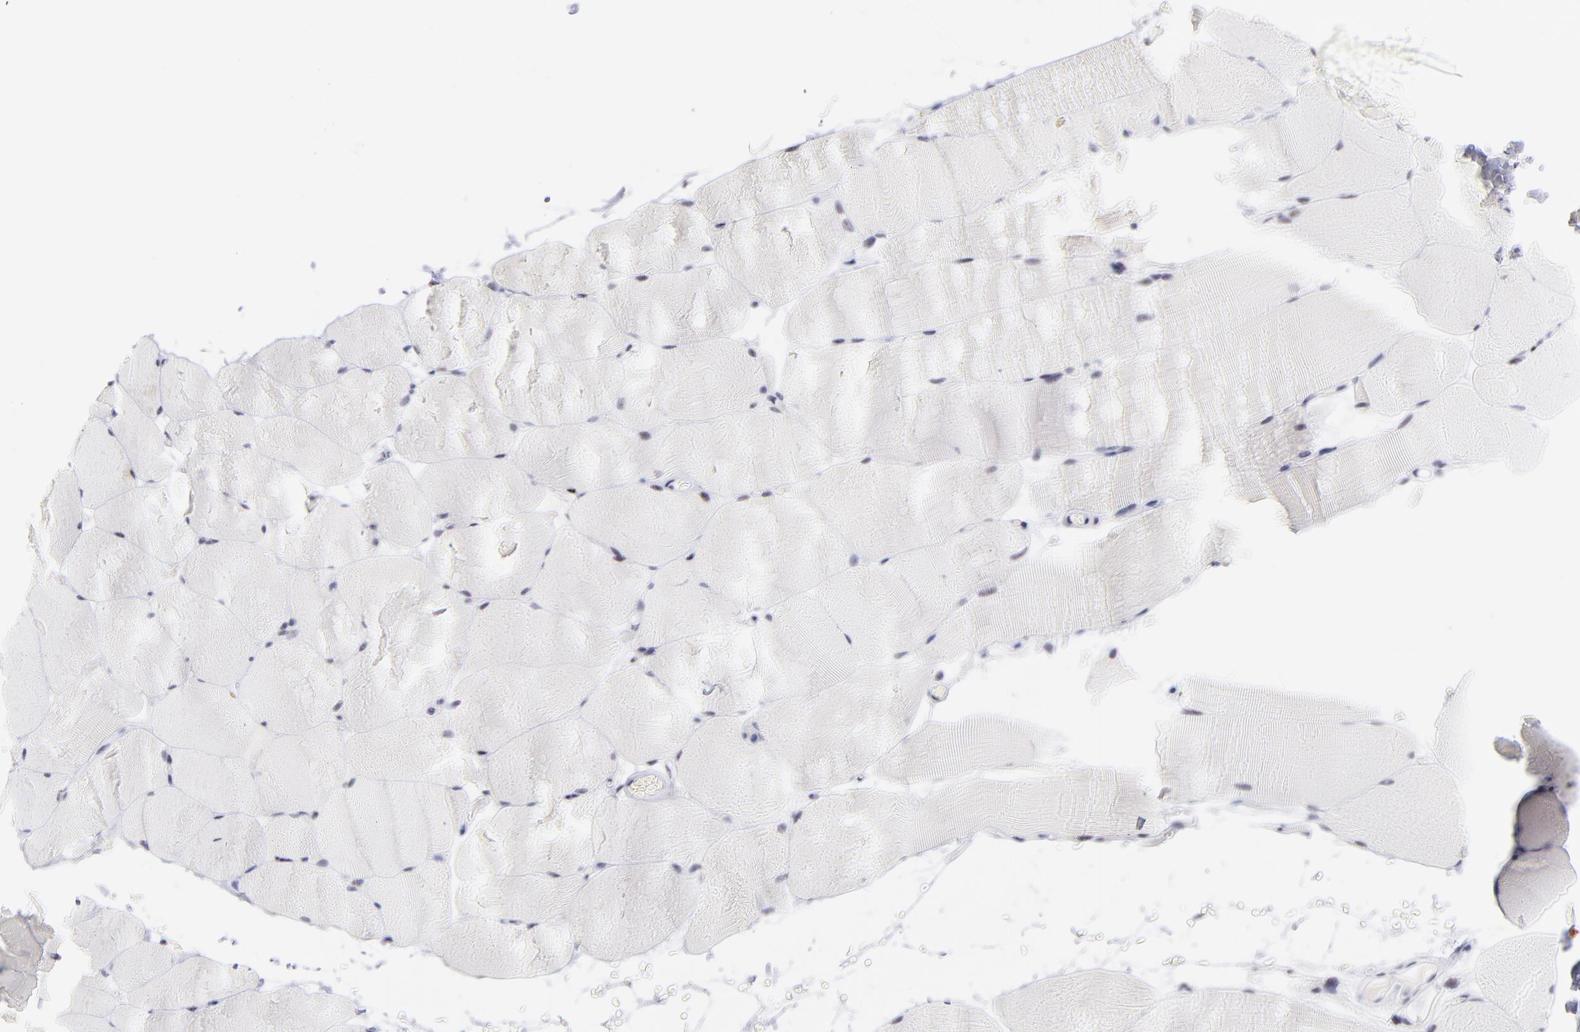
{"staining": {"intensity": "moderate", "quantity": "<25%", "location": "nuclear"}, "tissue": "skeletal muscle", "cell_type": "Myocytes", "image_type": "normal", "snomed": [{"axis": "morphology", "description": "Normal tissue, NOS"}, {"axis": "topography", "description": "Skeletal muscle"}, {"axis": "topography", "description": "Parathyroid gland"}], "caption": "Moderate nuclear expression is identified in approximately <25% of myocytes in unremarkable skeletal muscle.", "gene": "CDC25C", "patient": {"sex": "female", "age": 37}}